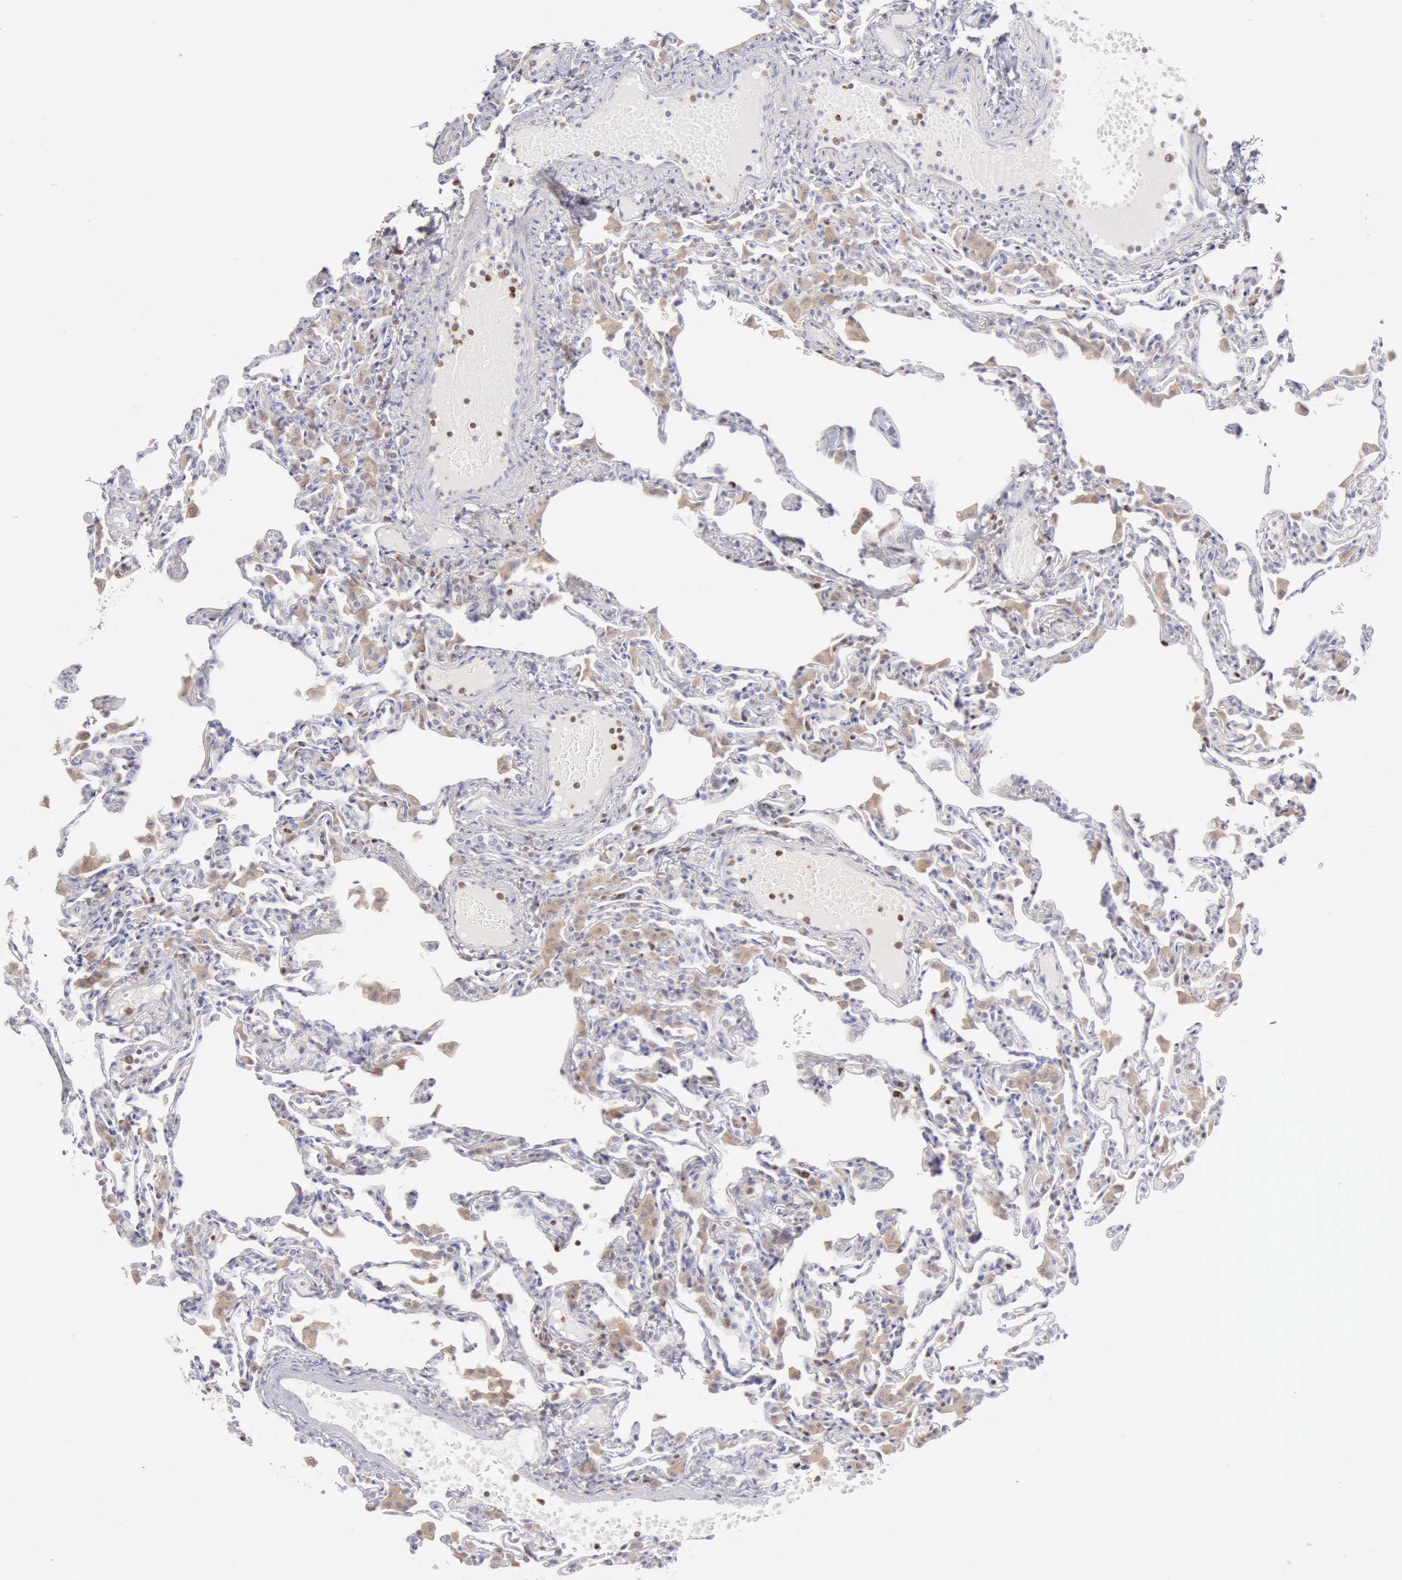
{"staining": {"intensity": "negative", "quantity": "none", "location": "none"}, "tissue": "lung", "cell_type": "Alveolar cells", "image_type": "normal", "snomed": [{"axis": "morphology", "description": "Normal tissue, NOS"}, {"axis": "topography", "description": "Lung"}], "caption": "Protein analysis of benign lung shows no significant staining in alveolar cells. (Immunohistochemistry, brightfield microscopy, high magnification).", "gene": "SASH3", "patient": {"sex": "female", "age": 49}}